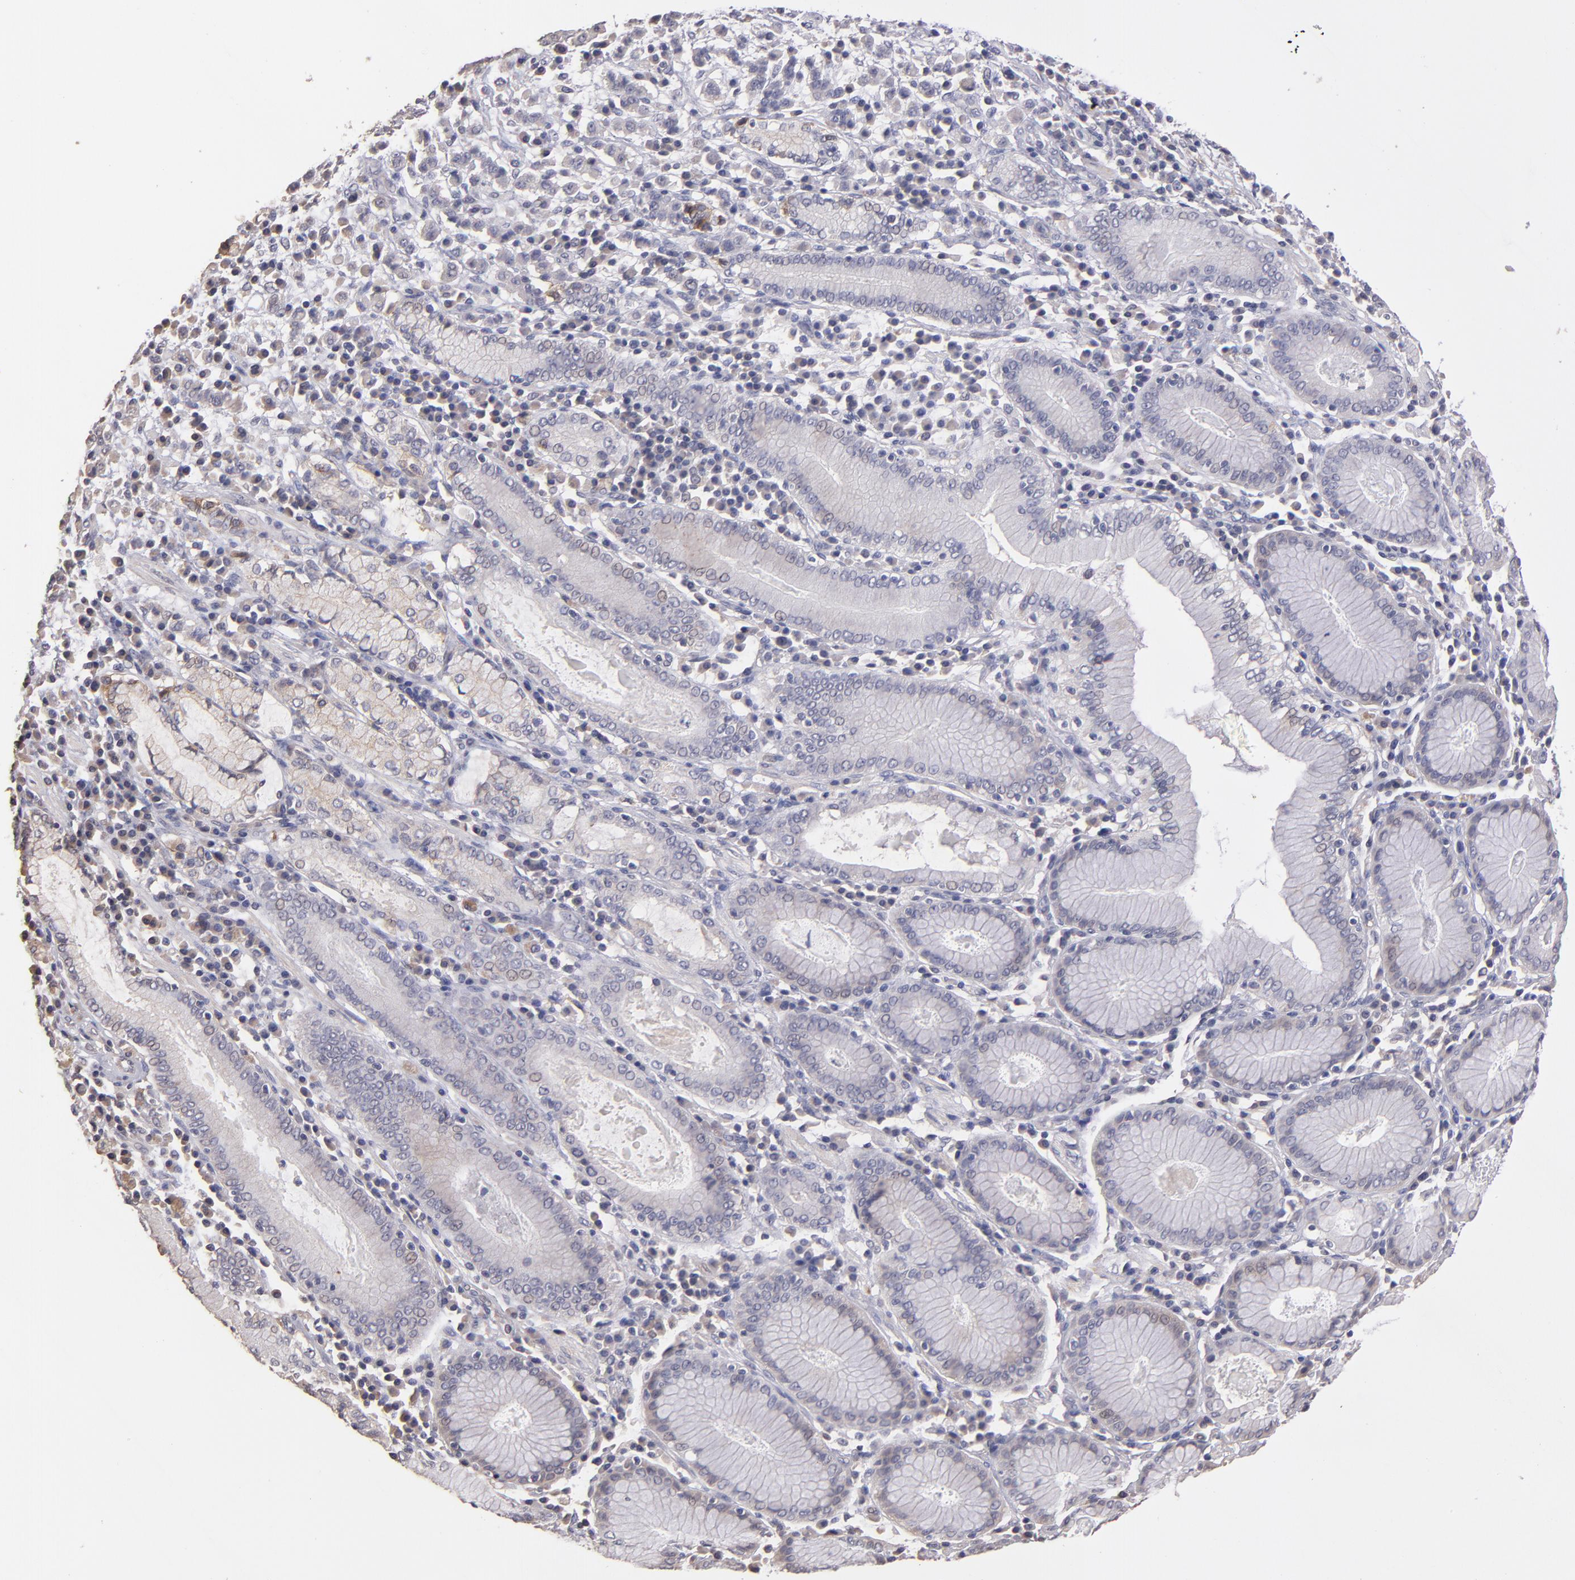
{"staining": {"intensity": "negative", "quantity": "none", "location": "none"}, "tissue": "stomach cancer", "cell_type": "Tumor cells", "image_type": "cancer", "snomed": [{"axis": "morphology", "description": "Adenocarcinoma, NOS"}, {"axis": "topography", "description": "Stomach, lower"}], "caption": "A photomicrograph of human stomach cancer is negative for staining in tumor cells.", "gene": "GNAZ", "patient": {"sex": "male", "age": 88}}